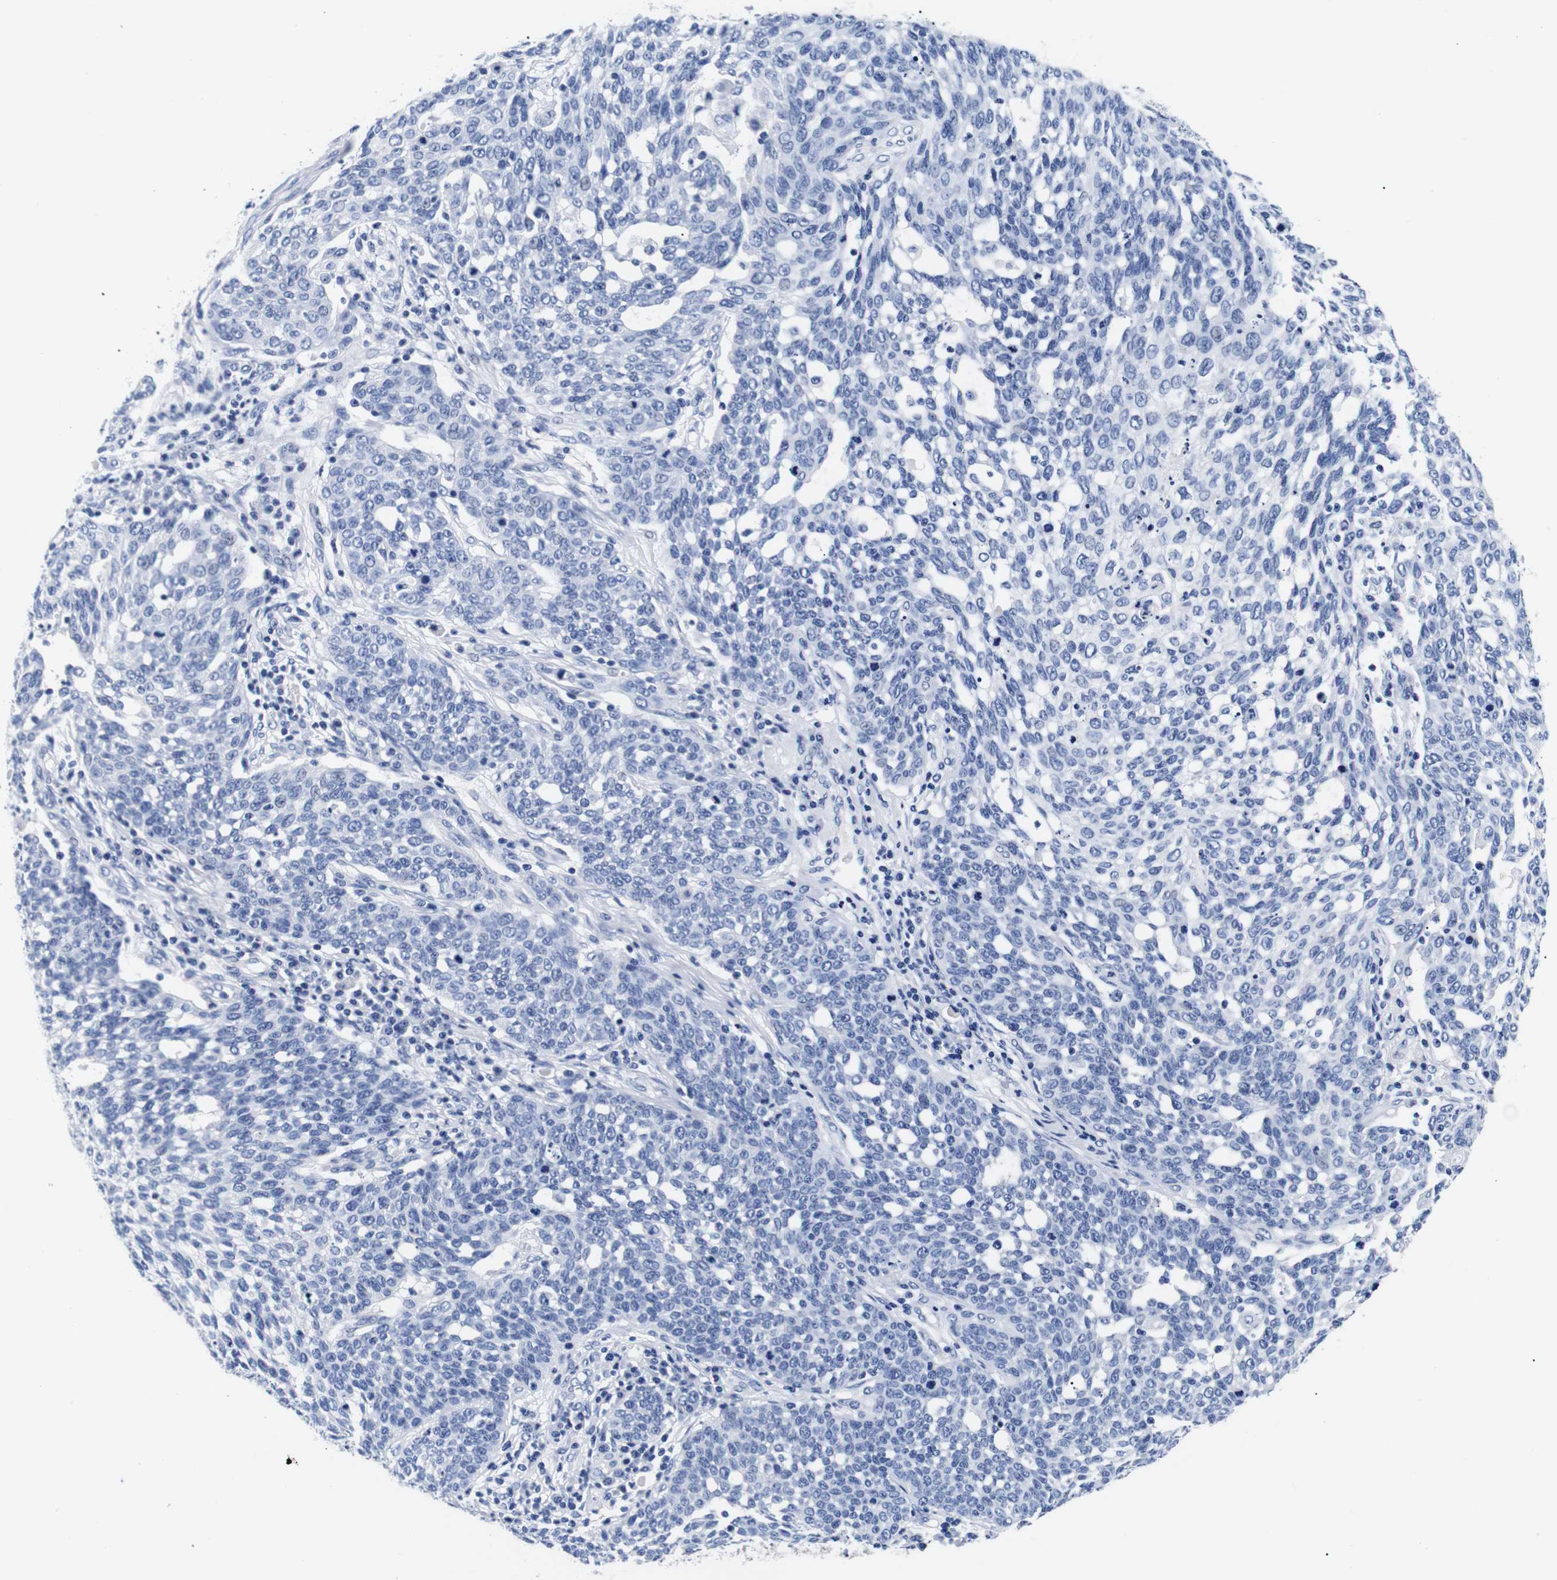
{"staining": {"intensity": "negative", "quantity": "none", "location": "none"}, "tissue": "cervical cancer", "cell_type": "Tumor cells", "image_type": "cancer", "snomed": [{"axis": "morphology", "description": "Squamous cell carcinoma, NOS"}, {"axis": "topography", "description": "Cervix"}], "caption": "There is no significant expression in tumor cells of cervical squamous cell carcinoma.", "gene": "GAP43", "patient": {"sex": "female", "age": 34}}